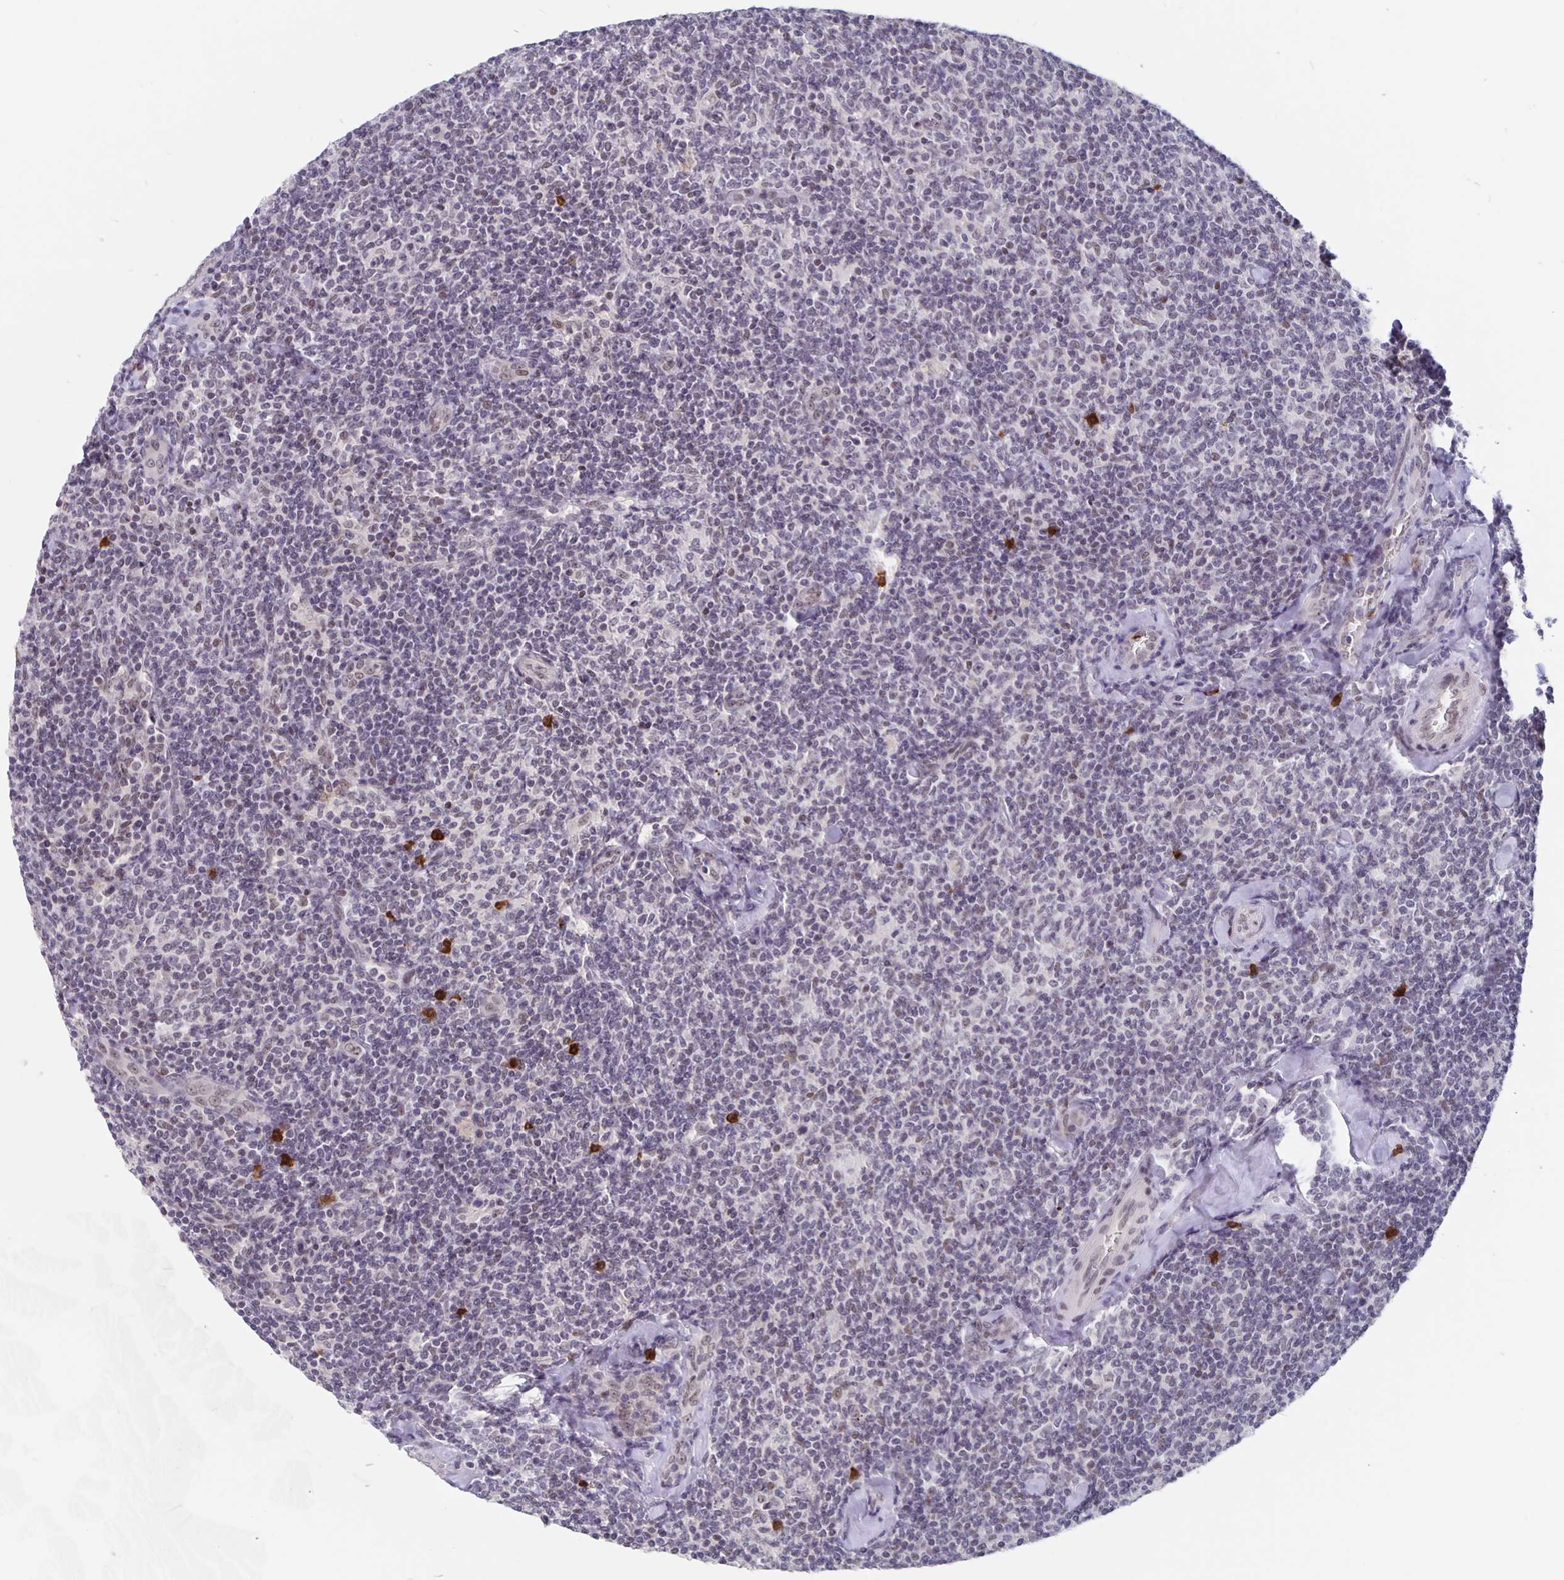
{"staining": {"intensity": "negative", "quantity": "none", "location": "none"}, "tissue": "lymphoma", "cell_type": "Tumor cells", "image_type": "cancer", "snomed": [{"axis": "morphology", "description": "Malignant lymphoma, non-Hodgkin's type, Low grade"}, {"axis": "topography", "description": "Lymph node"}], "caption": "Immunohistochemistry (IHC) image of neoplastic tissue: human low-grade malignant lymphoma, non-Hodgkin's type stained with DAB shows no significant protein expression in tumor cells.", "gene": "ZNF691", "patient": {"sex": "female", "age": 56}}